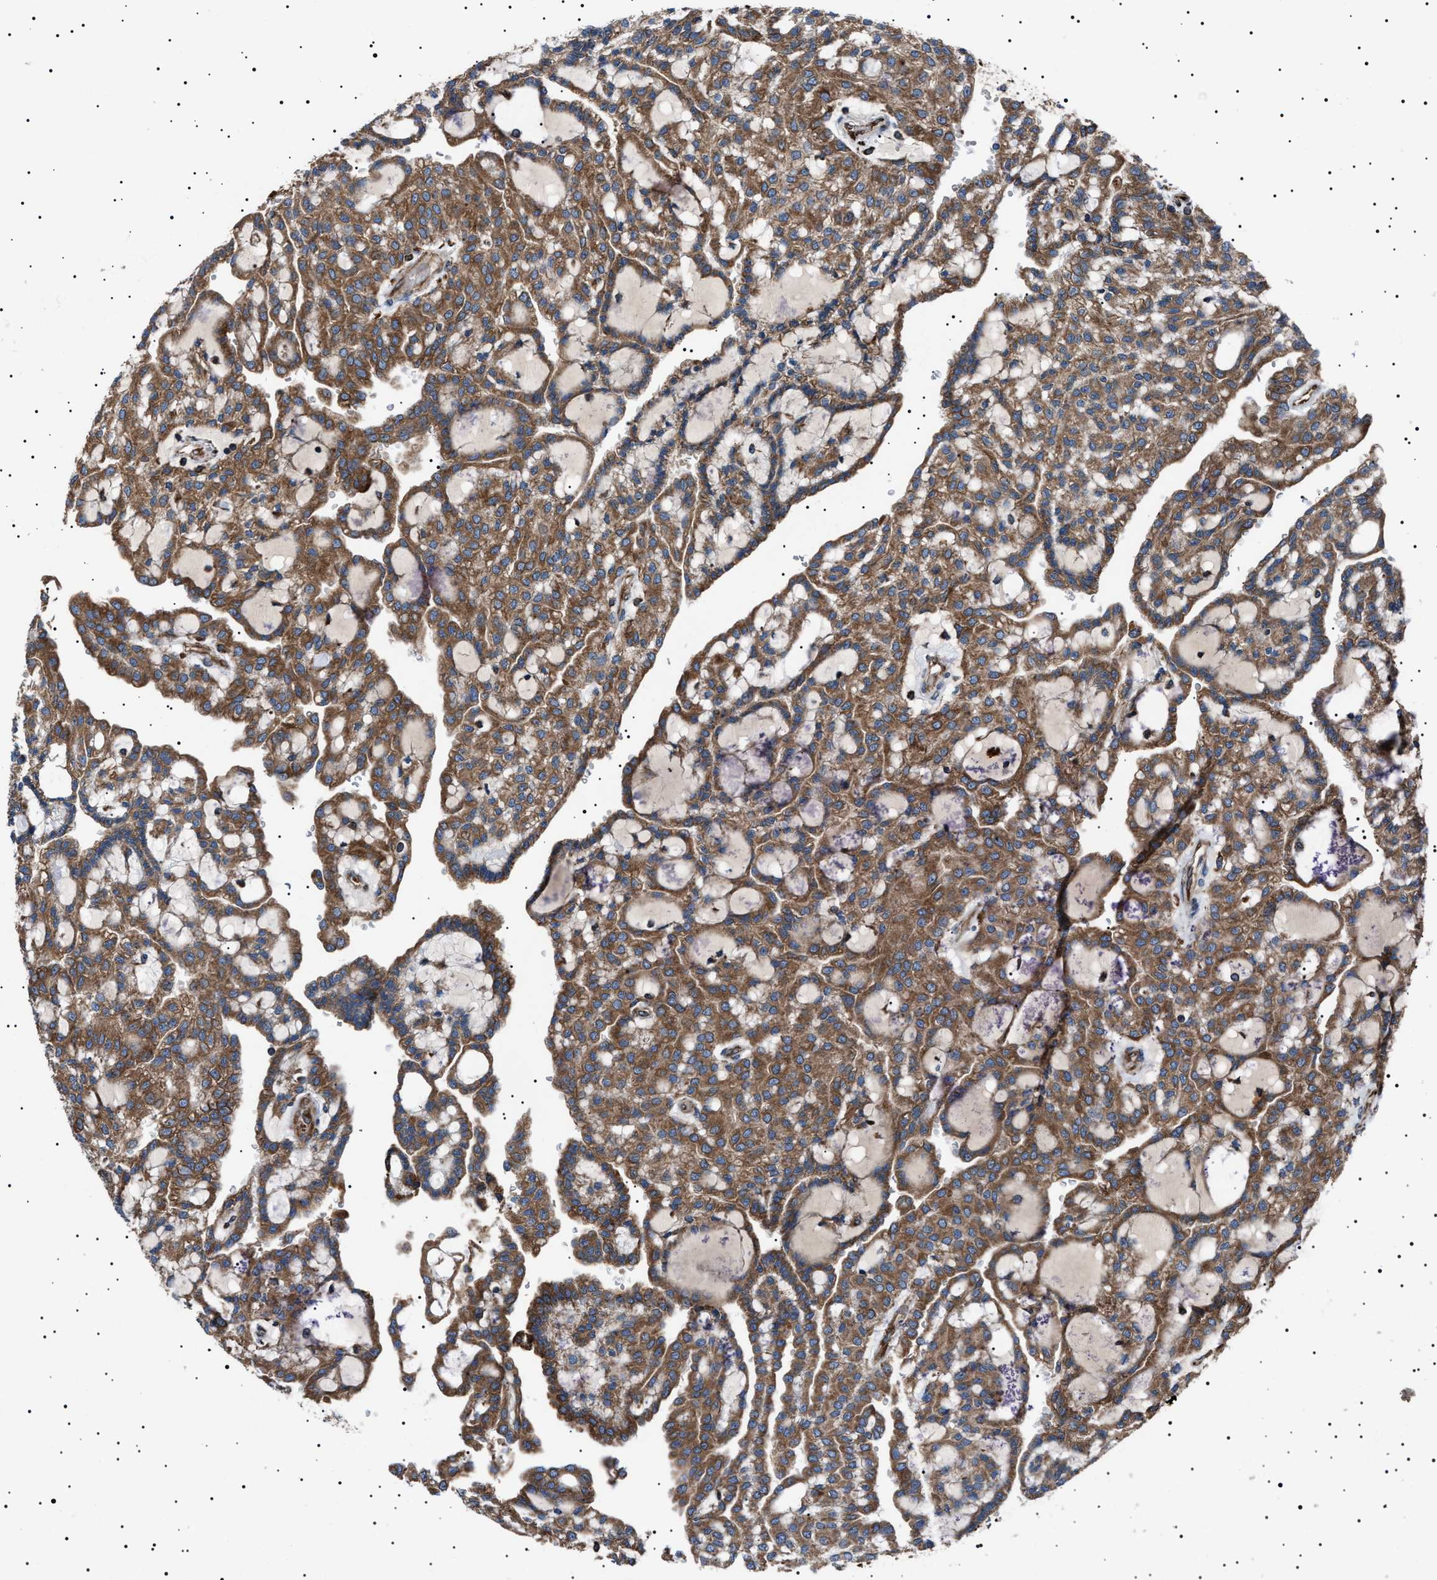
{"staining": {"intensity": "moderate", "quantity": ">75%", "location": "cytoplasmic/membranous"}, "tissue": "renal cancer", "cell_type": "Tumor cells", "image_type": "cancer", "snomed": [{"axis": "morphology", "description": "Adenocarcinoma, NOS"}, {"axis": "topography", "description": "Kidney"}], "caption": "IHC staining of renal cancer, which exhibits medium levels of moderate cytoplasmic/membranous positivity in about >75% of tumor cells indicating moderate cytoplasmic/membranous protein expression. The staining was performed using DAB (3,3'-diaminobenzidine) (brown) for protein detection and nuclei were counterstained in hematoxylin (blue).", "gene": "TOP1MT", "patient": {"sex": "male", "age": 63}}